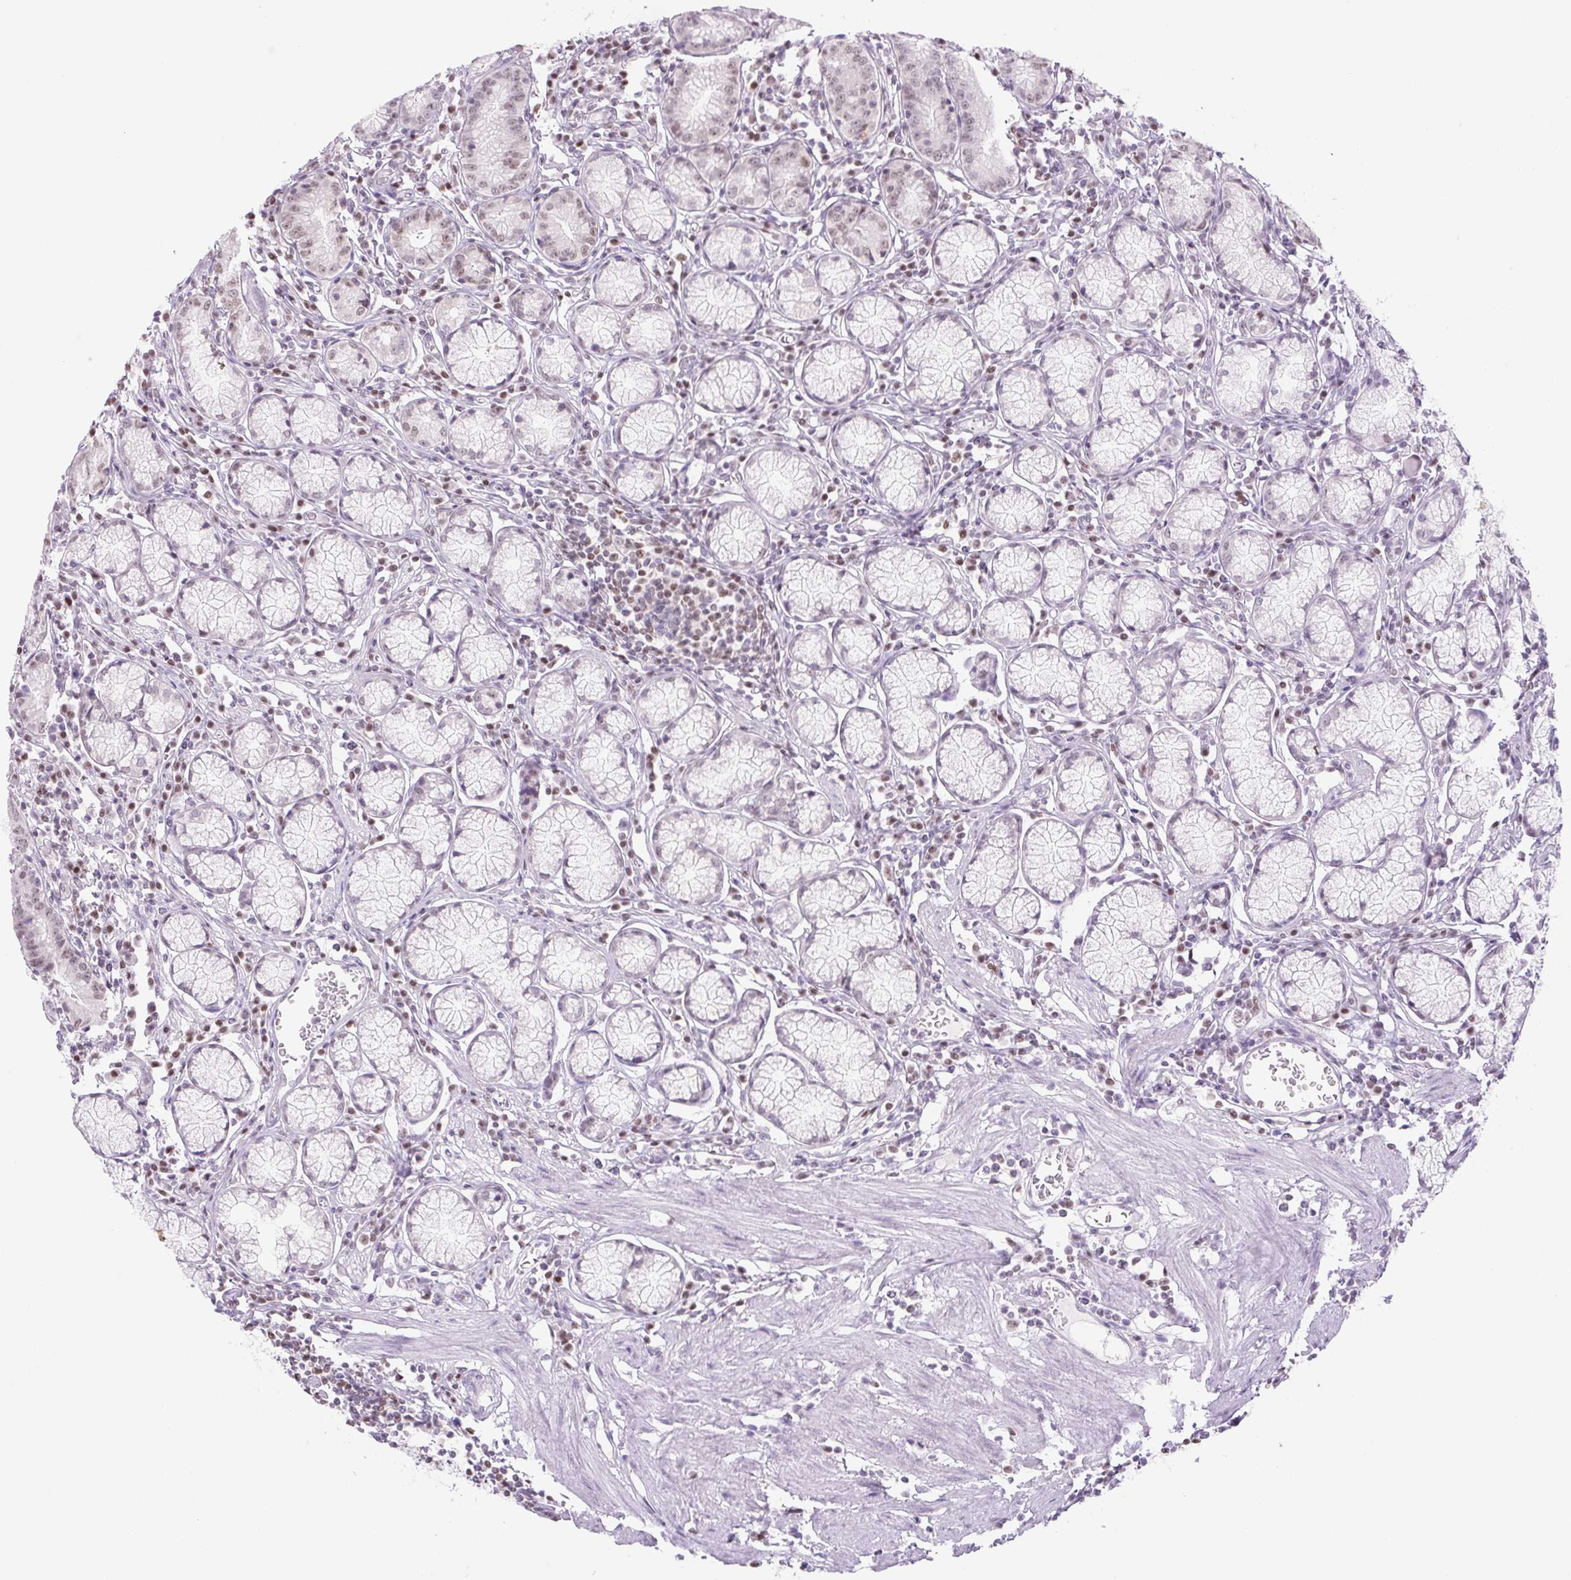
{"staining": {"intensity": "weak", "quantity": "<25%", "location": "nuclear"}, "tissue": "stomach", "cell_type": "Glandular cells", "image_type": "normal", "snomed": [{"axis": "morphology", "description": "Normal tissue, NOS"}, {"axis": "topography", "description": "Stomach"}], "caption": "This histopathology image is of unremarkable stomach stained with IHC to label a protein in brown with the nuclei are counter-stained blue. There is no staining in glandular cells. (Brightfield microscopy of DAB (3,3'-diaminobenzidine) IHC at high magnification).", "gene": "TLE3", "patient": {"sex": "male", "age": 55}}